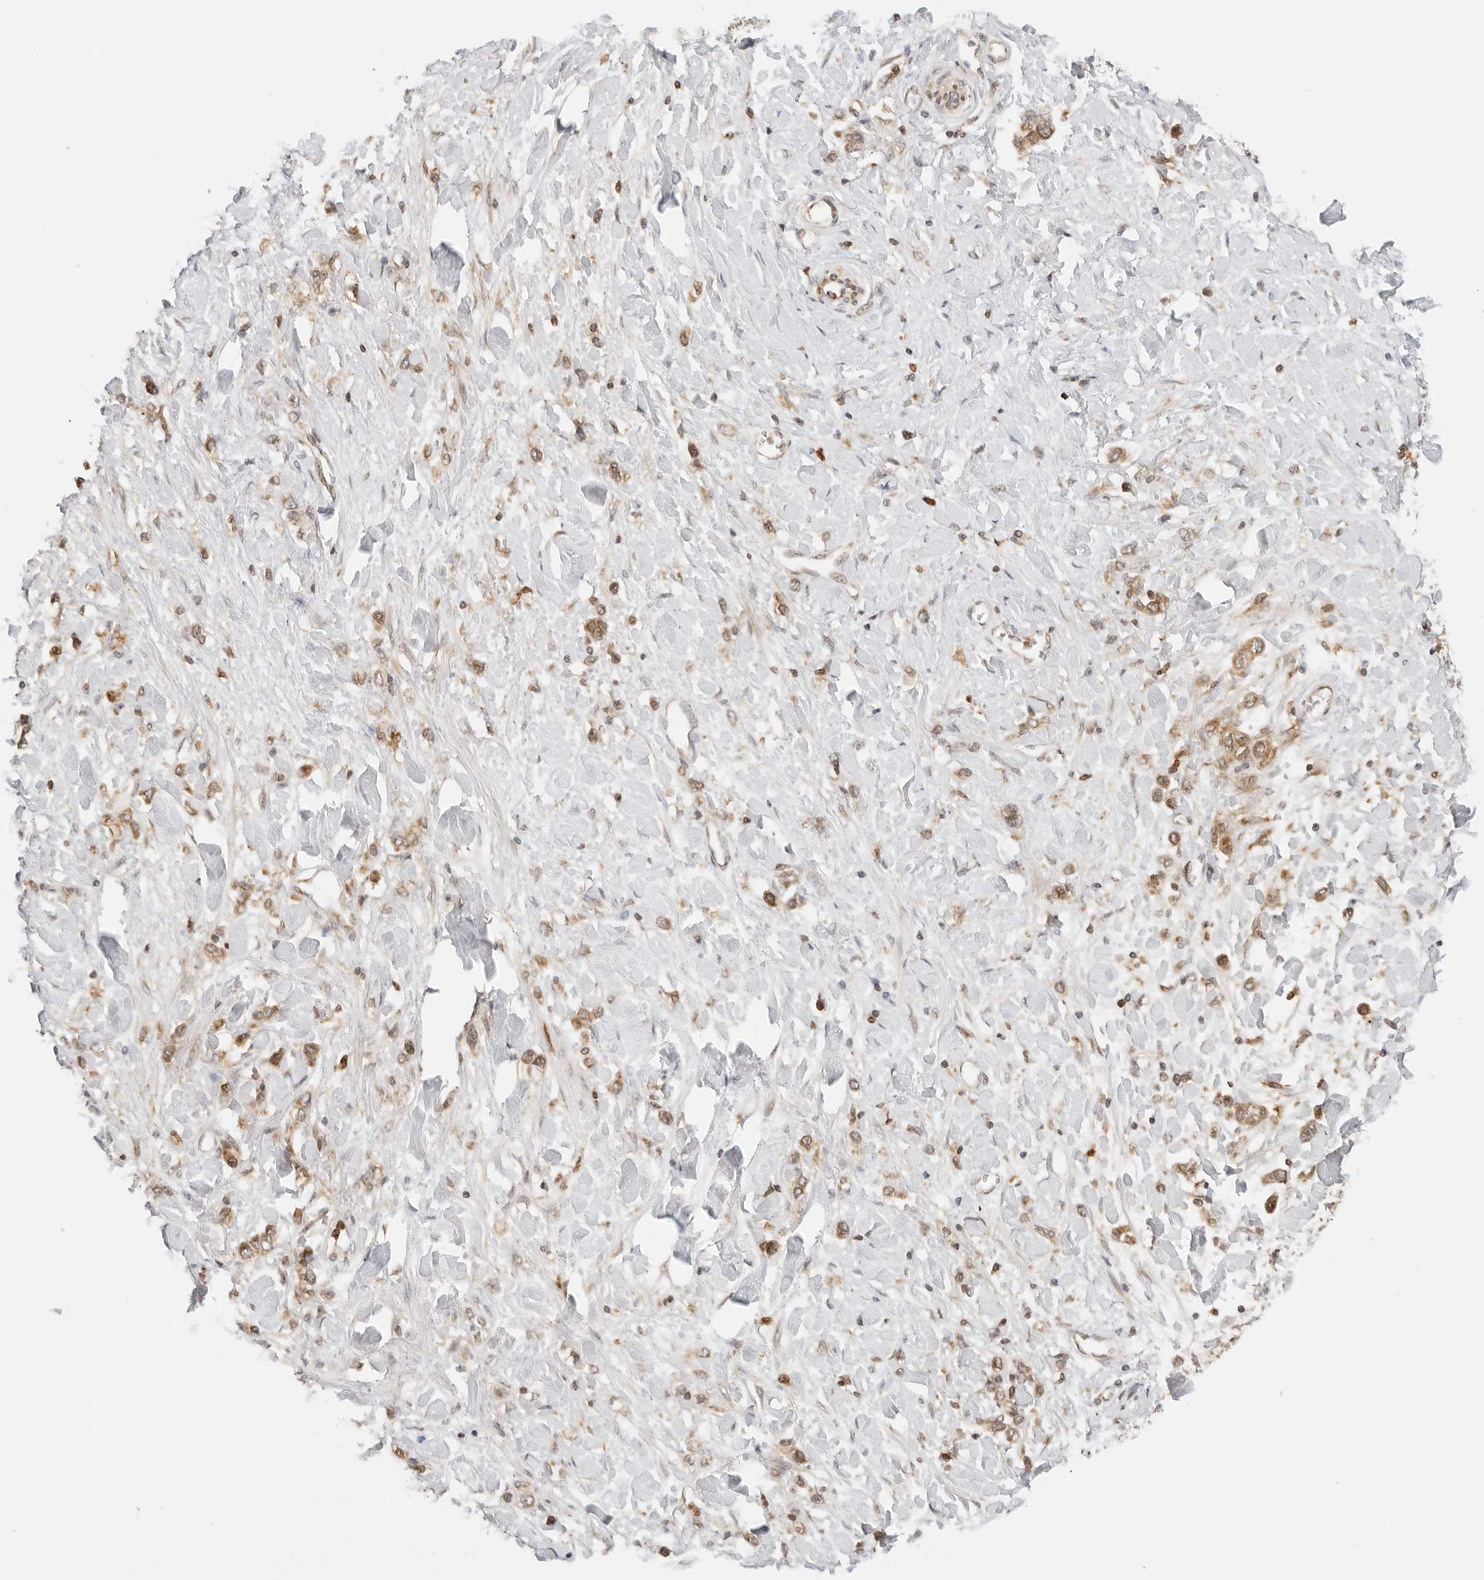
{"staining": {"intensity": "moderate", "quantity": ">75%", "location": "cytoplasmic/membranous"}, "tissue": "stomach cancer", "cell_type": "Tumor cells", "image_type": "cancer", "snomed": [{"axis": "morphology", "description": "Adenocarcinoma, NOS"}, {"axis": "topography", "description": "Stomach"}], "caption": "Immunohistochemical staining of adenocarcinoma (stomach) demonstrates medium levels of moderate cytoplasmic/membranous expression in approximately >75% of tumor cells. Immunohistochemistry stains the protein of interest in brown and the nuclei are stained blue.", "gene": "RC3H1", "patient": {"sex": "female", "age": 65}}